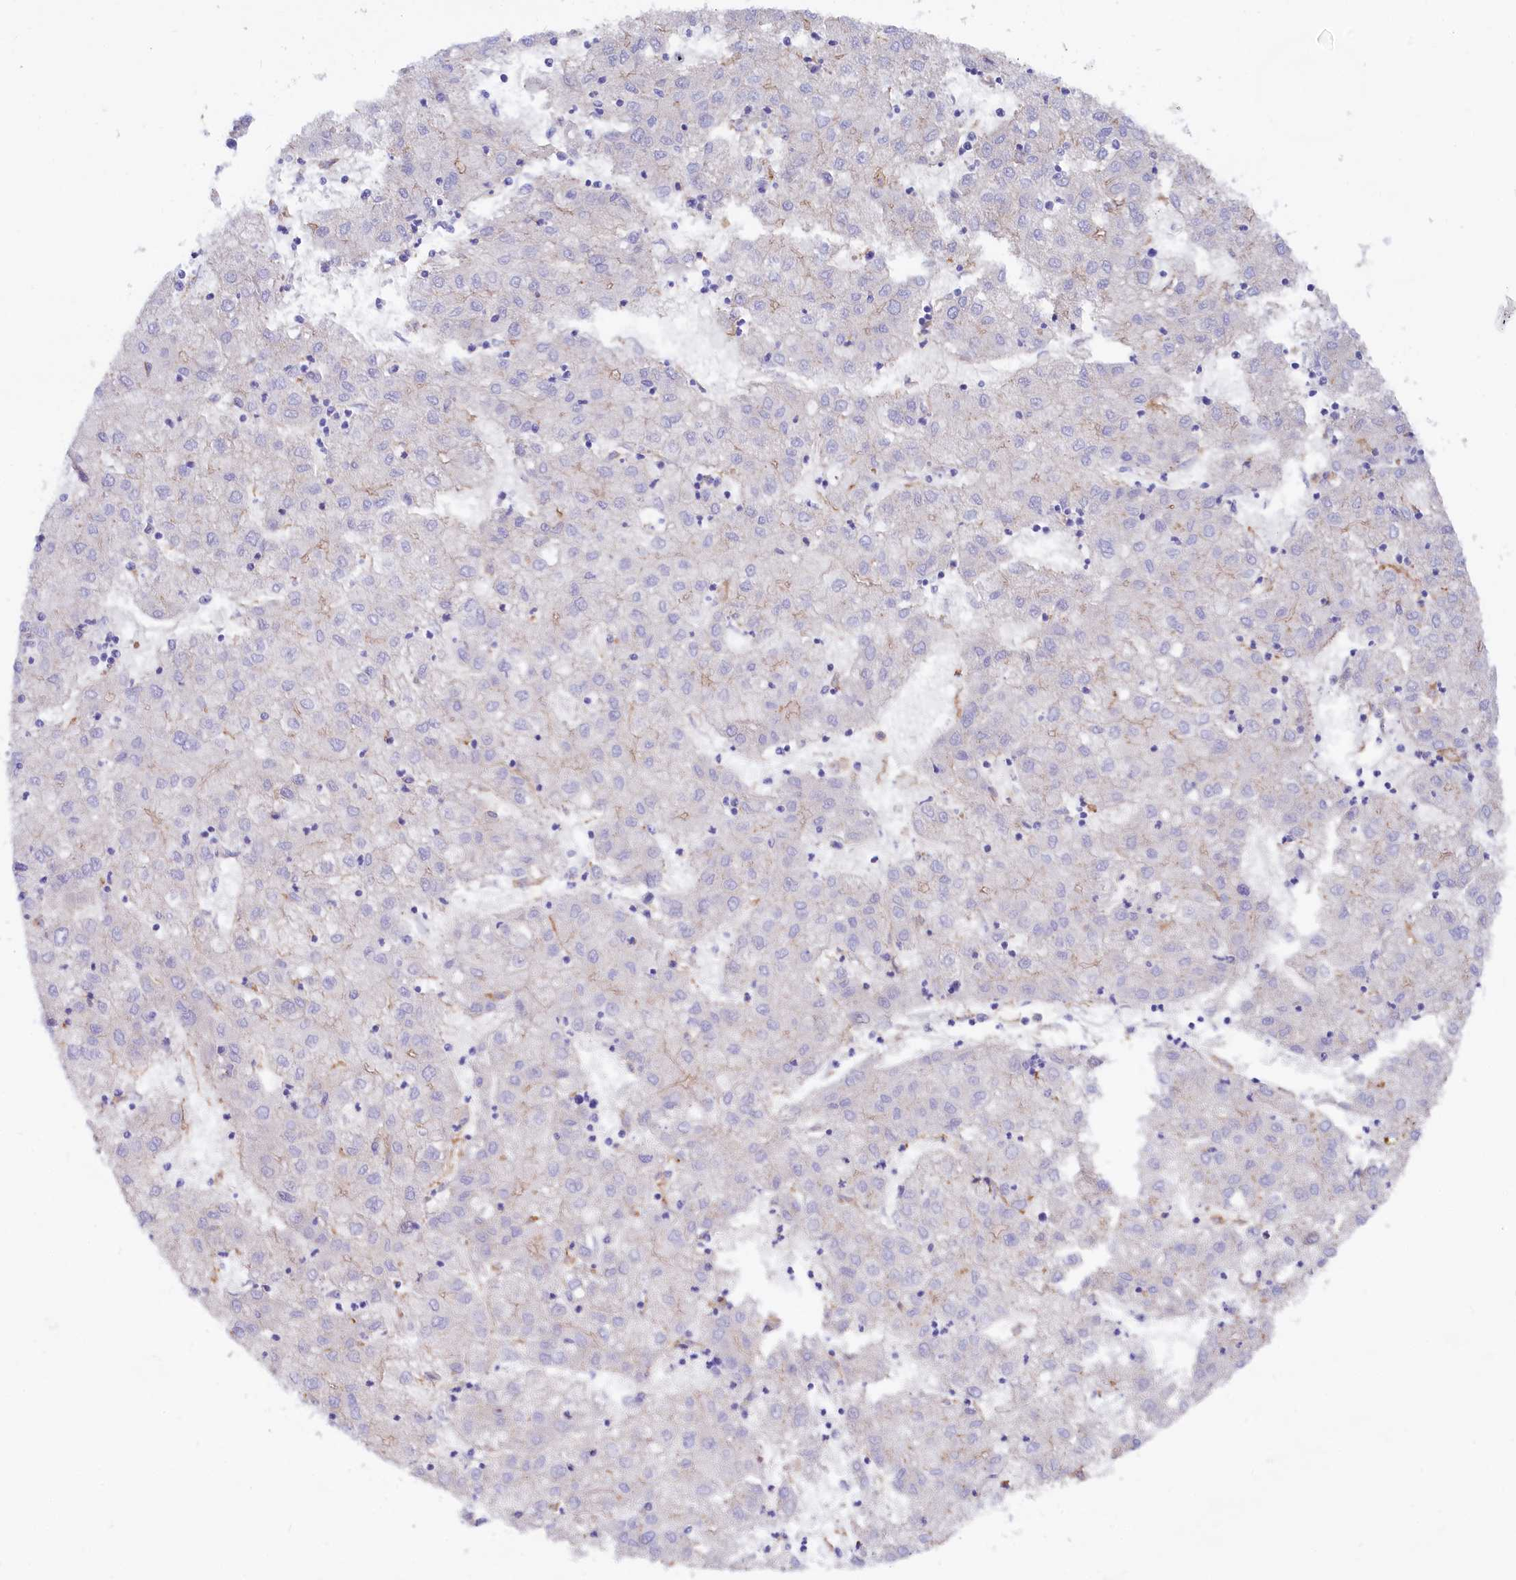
{"staining": {"intensity": "negative", "quantity": "none", "location": "none"}, "tissue": "liver cancer", "cell_type": "Tumor cells", "image_type": "cancer", "snomed": [{"axis": "morphology", "description": "Carcinoma, Hepatocellular, NOS"}, {"axis": "topography", "description": "Liver"}], "caption": "Tumor cells are negative for protein expression in human liver hepatocellular carcinoma. The staining was performed using DAB to visualize the protein expression in brown, while the nuclei were stained in blue with hematoxylin (Magnification: 20x).", "gene": "TNKS1BP1", "patient": {"sex": "male", "age": 72}}